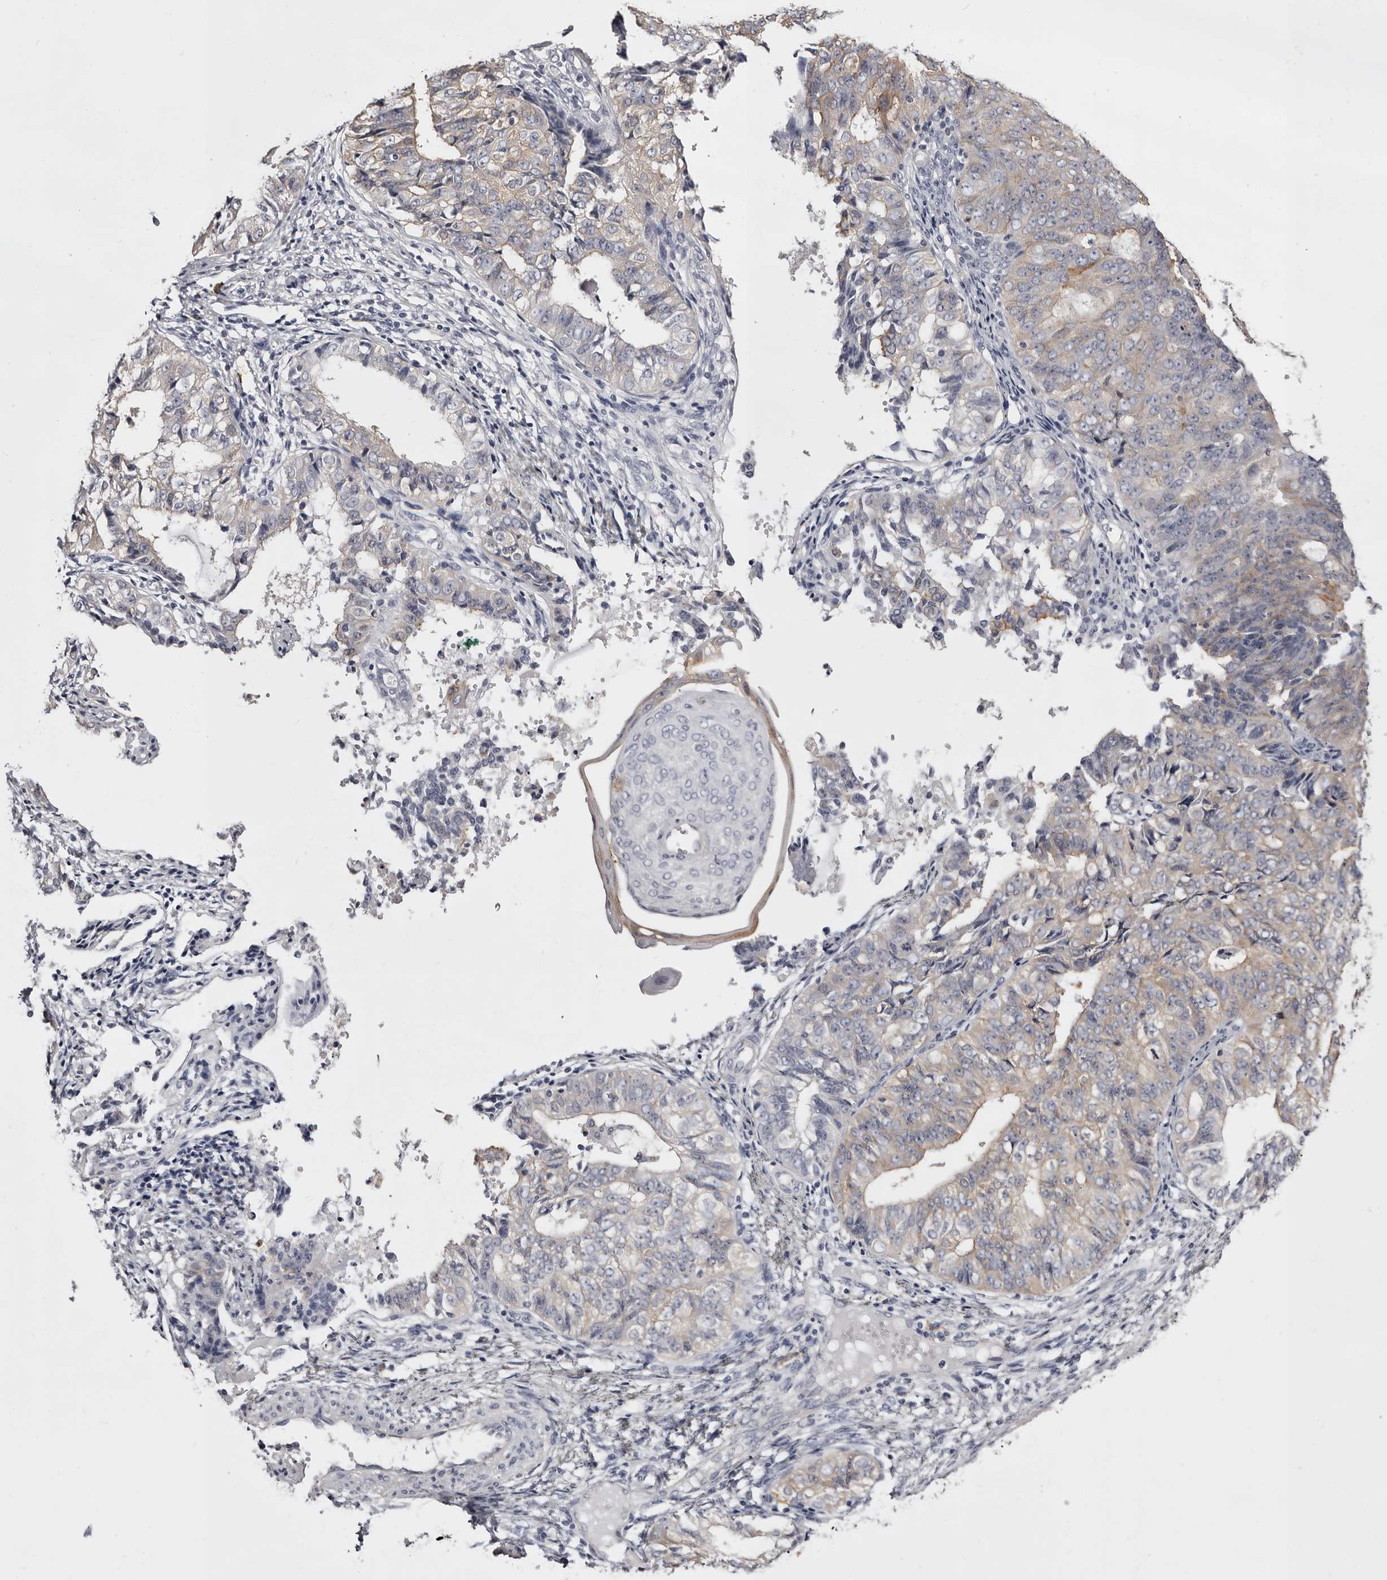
{"staining": {"intensity": "weak", "quantity": "25%-75%", "location": "cytoplasmic/membranous"}, "tissue": "endometrial cancer", "cell_type": "Tumor cells", "image_type": "cancer", "snomed": [{"axis": "morphology", "description": "Adenocarcinoma, NOS"}, {"axis": "topography", "description": "Endometrium"}], "caption": "Immunohistochemical staining of human endometrial adenocarcinoma displays weak cytoplasmic/membranous protein positivity in about 25%-75% of tumor cells. Using DAB (3,3'-diaminobenzidine) (brown) and hematoxylin (blue) stains, captured at high magnification using brightfield microscopy.", "gene": "LAD1", "patient": {"sex": "female", "age": 32}}